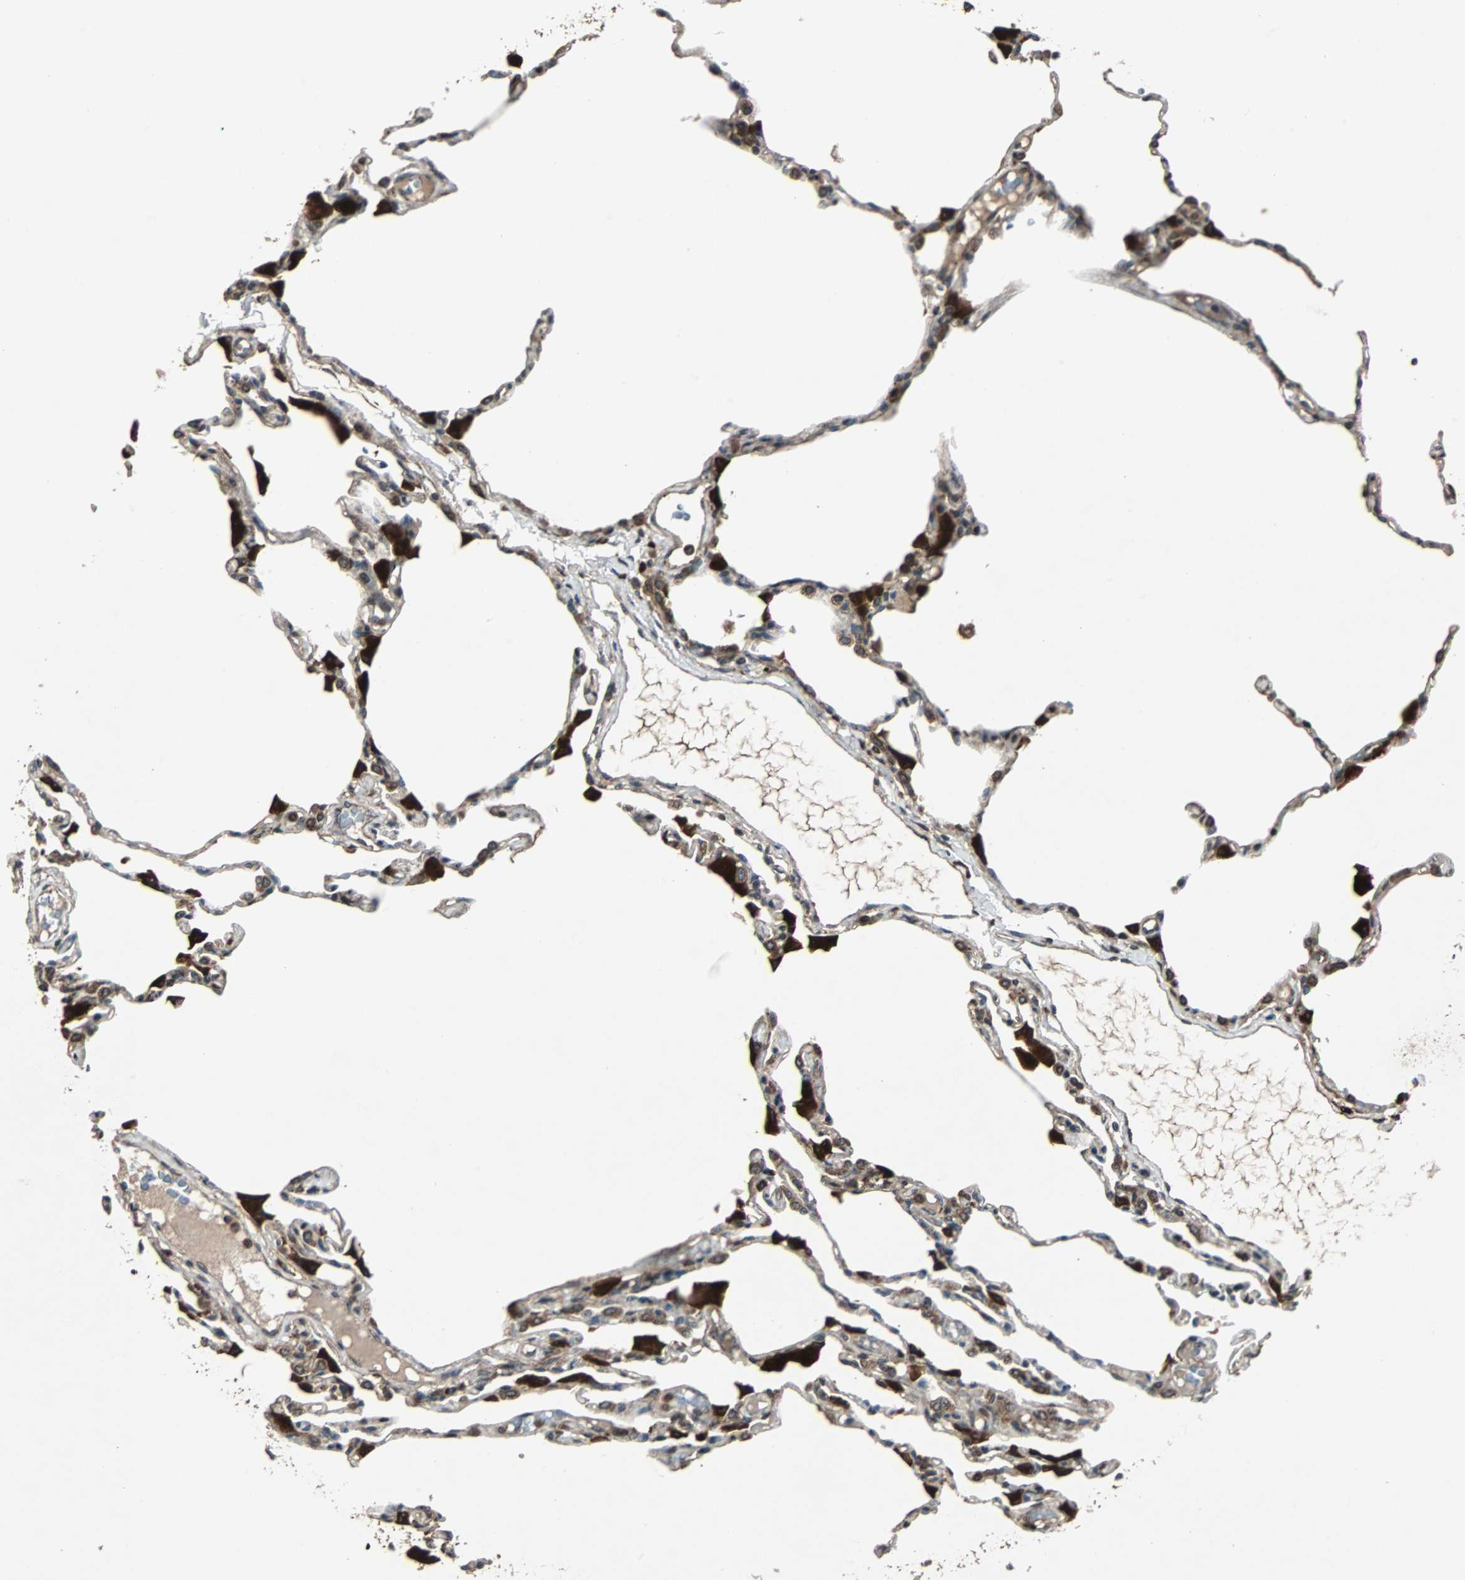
{"staining": {"intensity": "weak", "quantity": "25%-75%", "location": "cytoplasmic/membranous"}, "tissue": "lung", "cell_type": "Alveolar cells", "image_type": "normal", "snomed": [{"axis": "morphology", "description": "Normal tissue, NOS"}, {"axis": "topography", "description": "Lung"}], "caption": "Immunohistochemical staining of normal lung shows weak cytoplasmic/membranous protein staining in about 25%-75% of alveolar cells.", "gene": "RAB7A", "patient": {"sex": "female", "age": 49}}